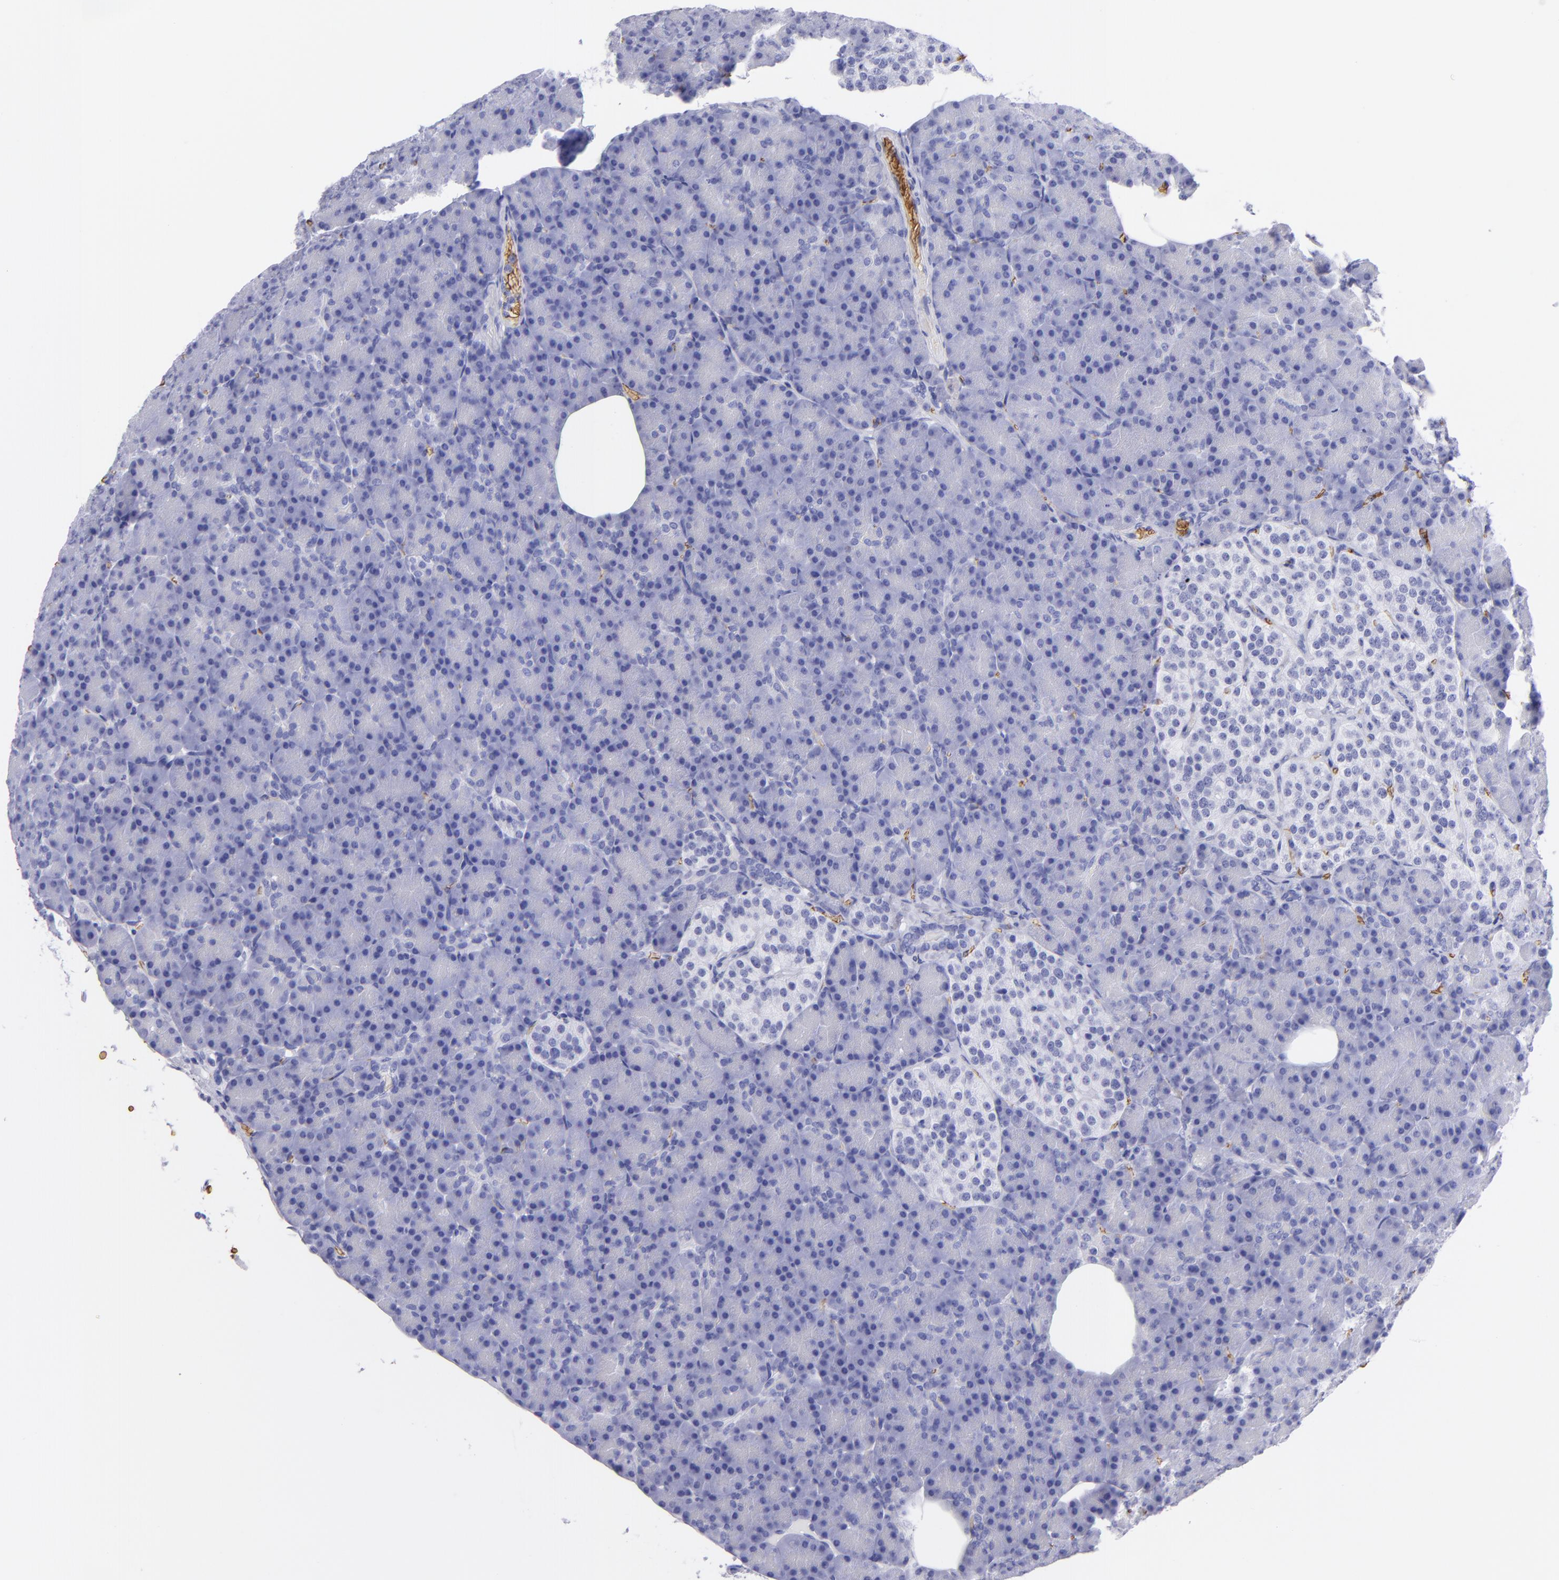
{"staining": {"intensity": "negative", "quantity": "none", "location": "none"}, "tissue": "pancreas", "cell_type": "Exocrine glandular cells", "image_type": "normal", "snomed": [{"axis": "morphology", "description": "Normal tissue, NOS"}, {"axis": "topography", "description": "Pancreas"}], "caption": "Immunohistochemistry (IHC) of normal human pancreas demonstrates no expression in exocrine glandular cells. Brightfield microscopy of immunohistochemistry (IHC) stained with DAB (3,3'-diaminobenzidine) (brown) and hematoxylin (blue), captured at high magnification.", "gene": "GYPA", "patient": {"sex": "female", "age": 43}}